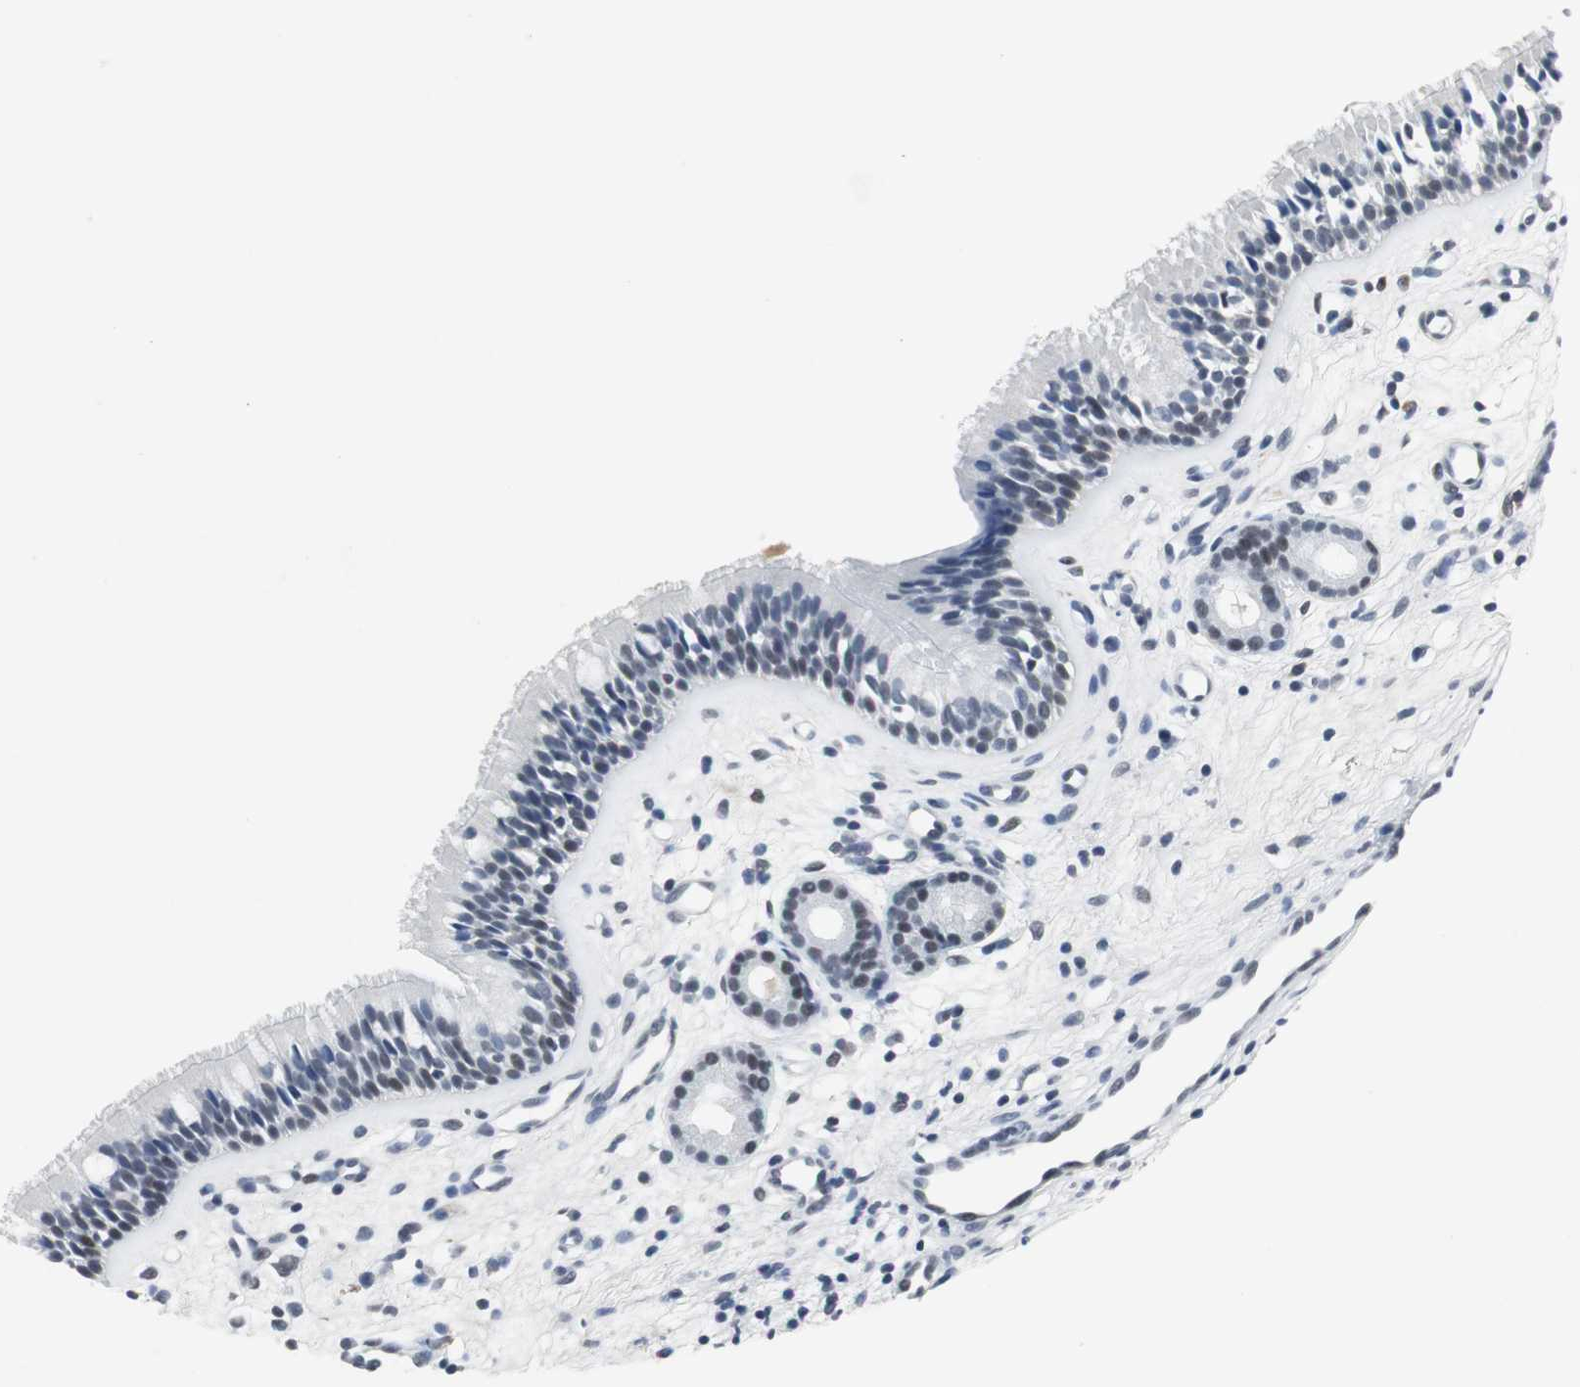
{"staining": {"intensity": "negative", "quantity": "none", "location": "none"}, "tissue": "nasopharynx", "cell_type": "Respiratory epithelial cells", "image_type": "normal", "snomed": [{"axis": "morphology", "description": "Normal tissue, NOS"}, {"axis": "topography", "description": "Nasopharynx"}], "caption": "A photomicrograph of human nasopharynx is negative for staining in respiratory epithelial cells. (Brightfield microscopy of DAB (3,3'-diaminobenzidine) immunohistochemistry at high magnification).", "gene": "ELK1", "patient": {"sex": "female", "age": 78}}